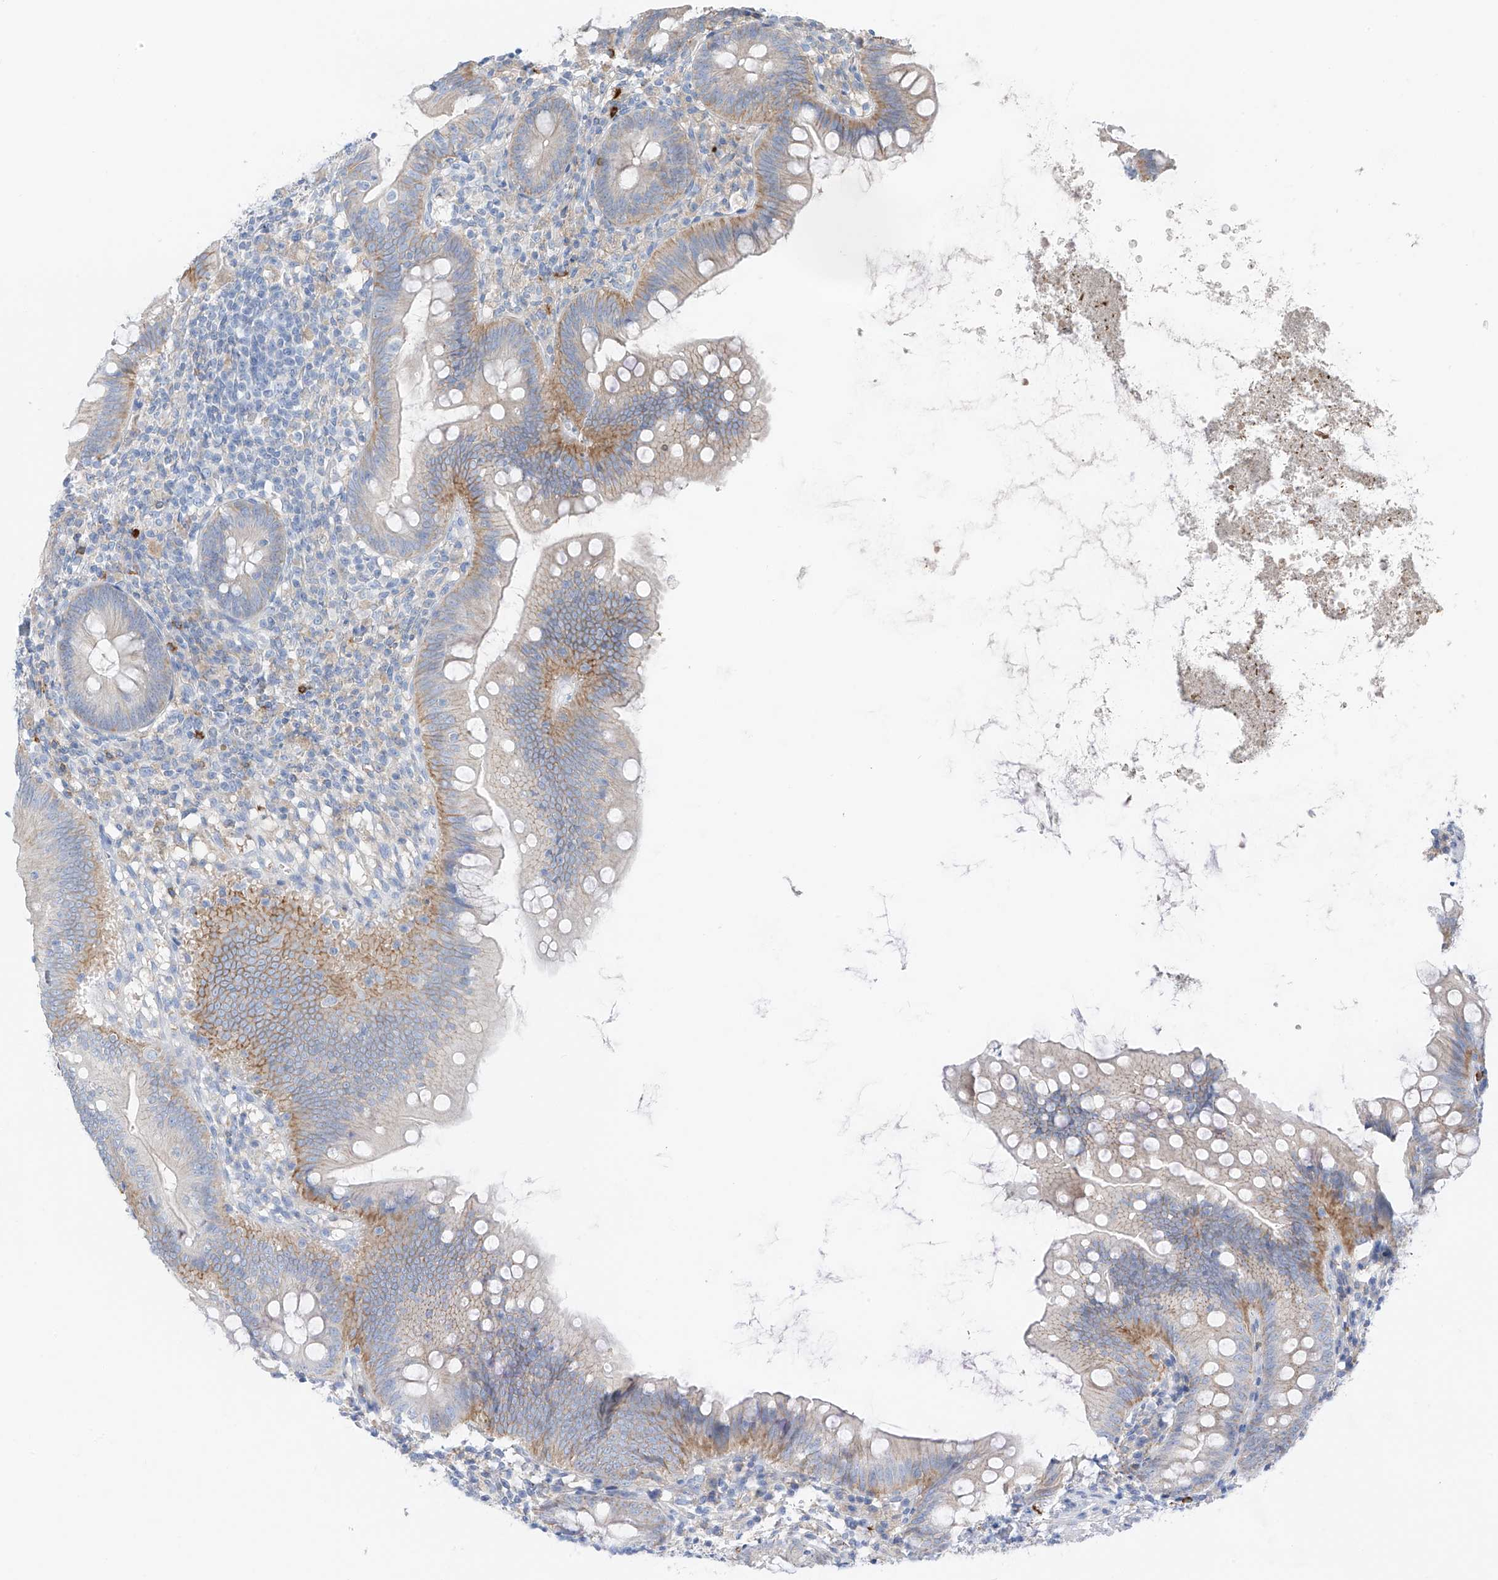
{"staining": {"intensity": "moderate", "quantity": "<25%", "location": "cytoplasmic/membranous"}, "tissue": "appendix", "cell_type": "Glandular cells", "image_type": "normal", "snomed": [{"axis": "morphology", "description": "Normal tissue, NOS"}, {"axis": "topography", "description": "Appendix"}], "caption": "Immunohistochemical staining of benign human appendix exhibits <25% levels of moderate cytoplasmic/membranous protein staining in approximately <25% of glandular cells.", "gene": "POMGNT2", "patient": {"sex": "female", "age": 62}}